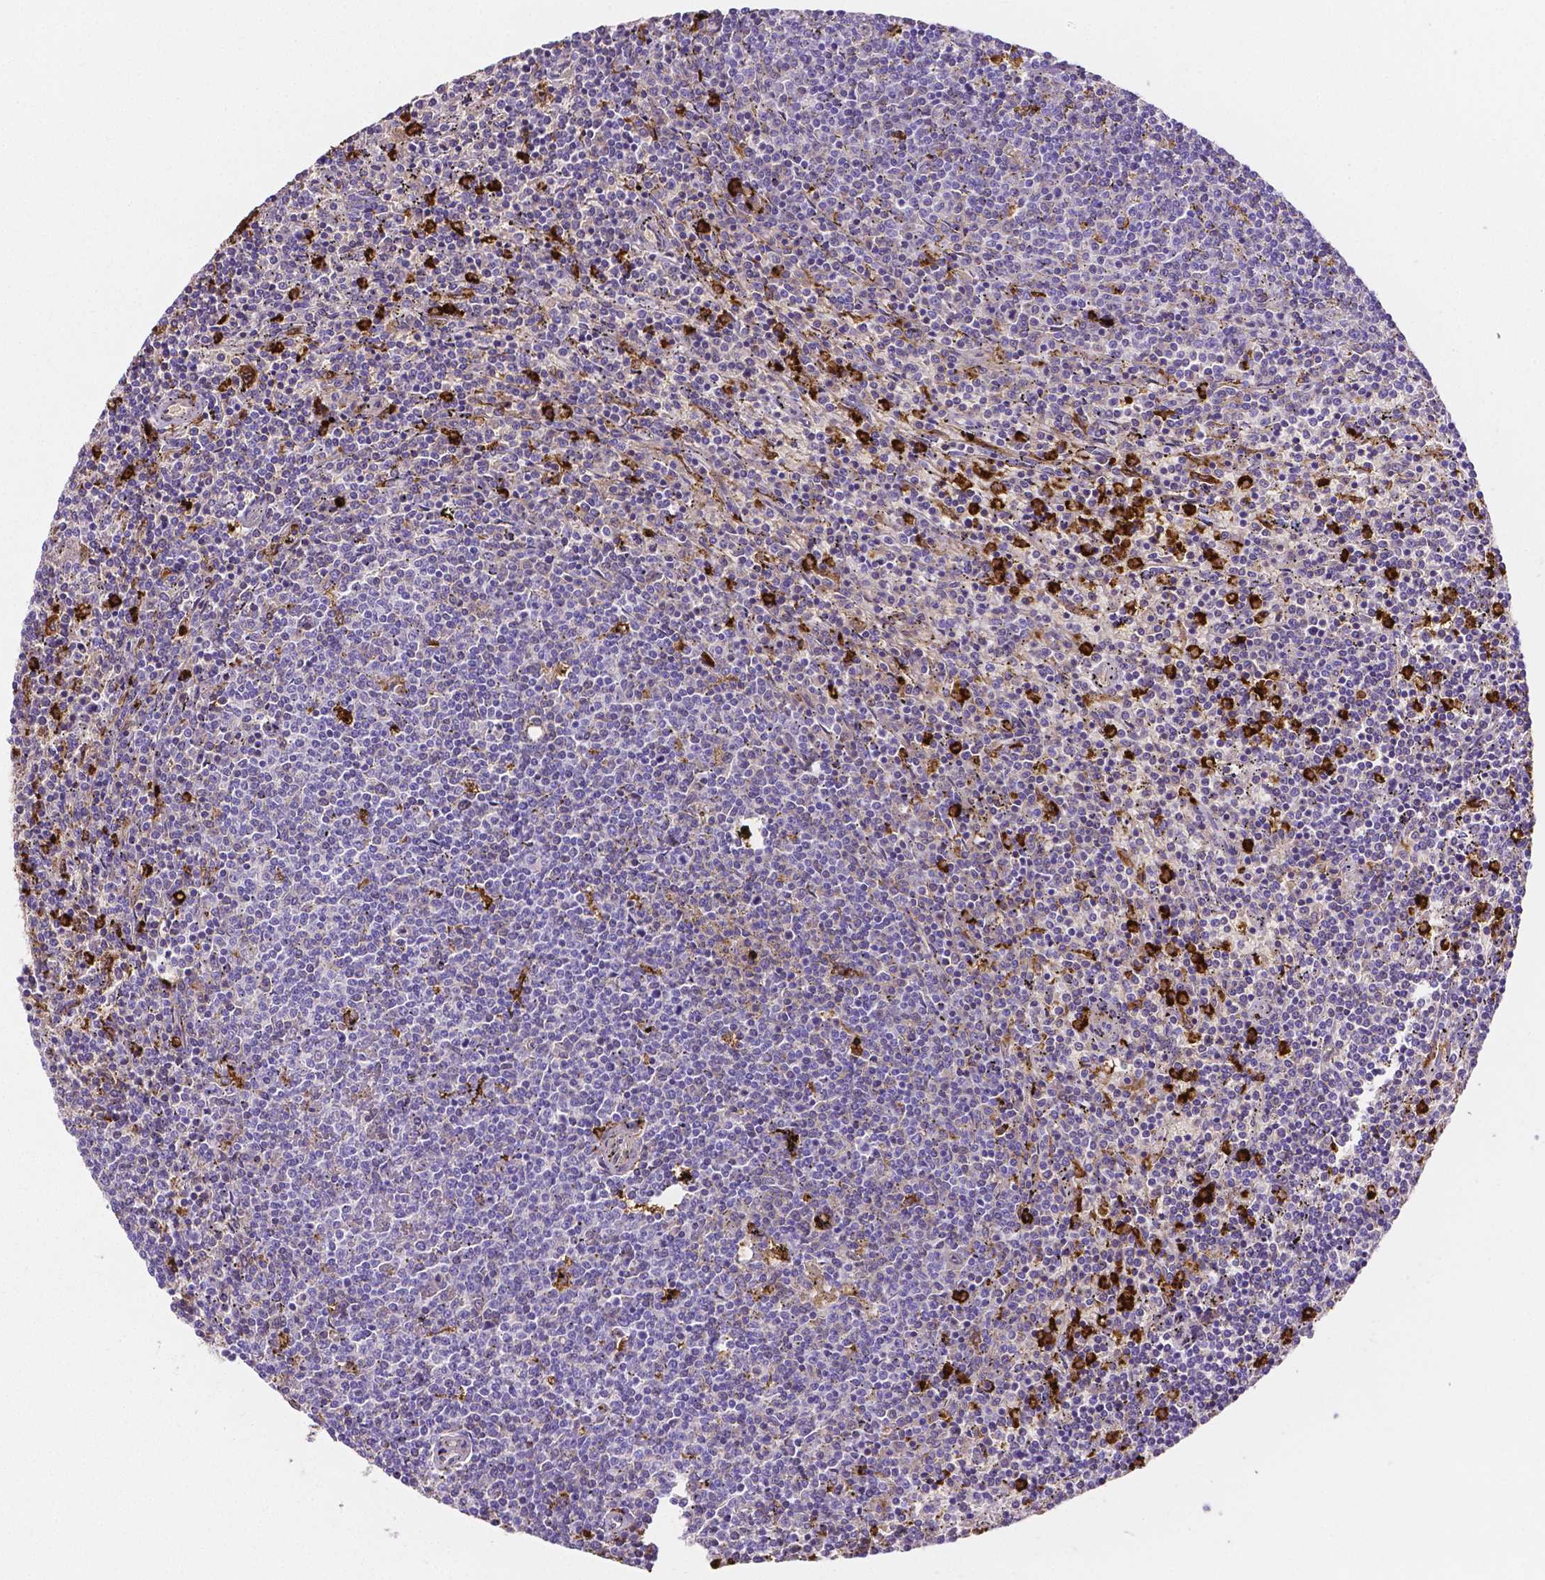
{"staining": {"intensity": "negative", "quantity": "none", "location": "none"}, "tissue": "lymphoma", "cell_type": "Tumor cells", "image_type": "cancer", "snomed": [{"axis": "morphology", "description": "Malignant lymphoma, non-Hodgkin's type, Low grade"}, {"axis": "topography", "description": "Spleen"}], "caption": "The histopathology image reveals no significant expression in tumor cells of low-grade malignant lymphoma, non-Hodgkin's type.", "gene": "MMP9", "patient": {"sex": "female", "age": 50}}